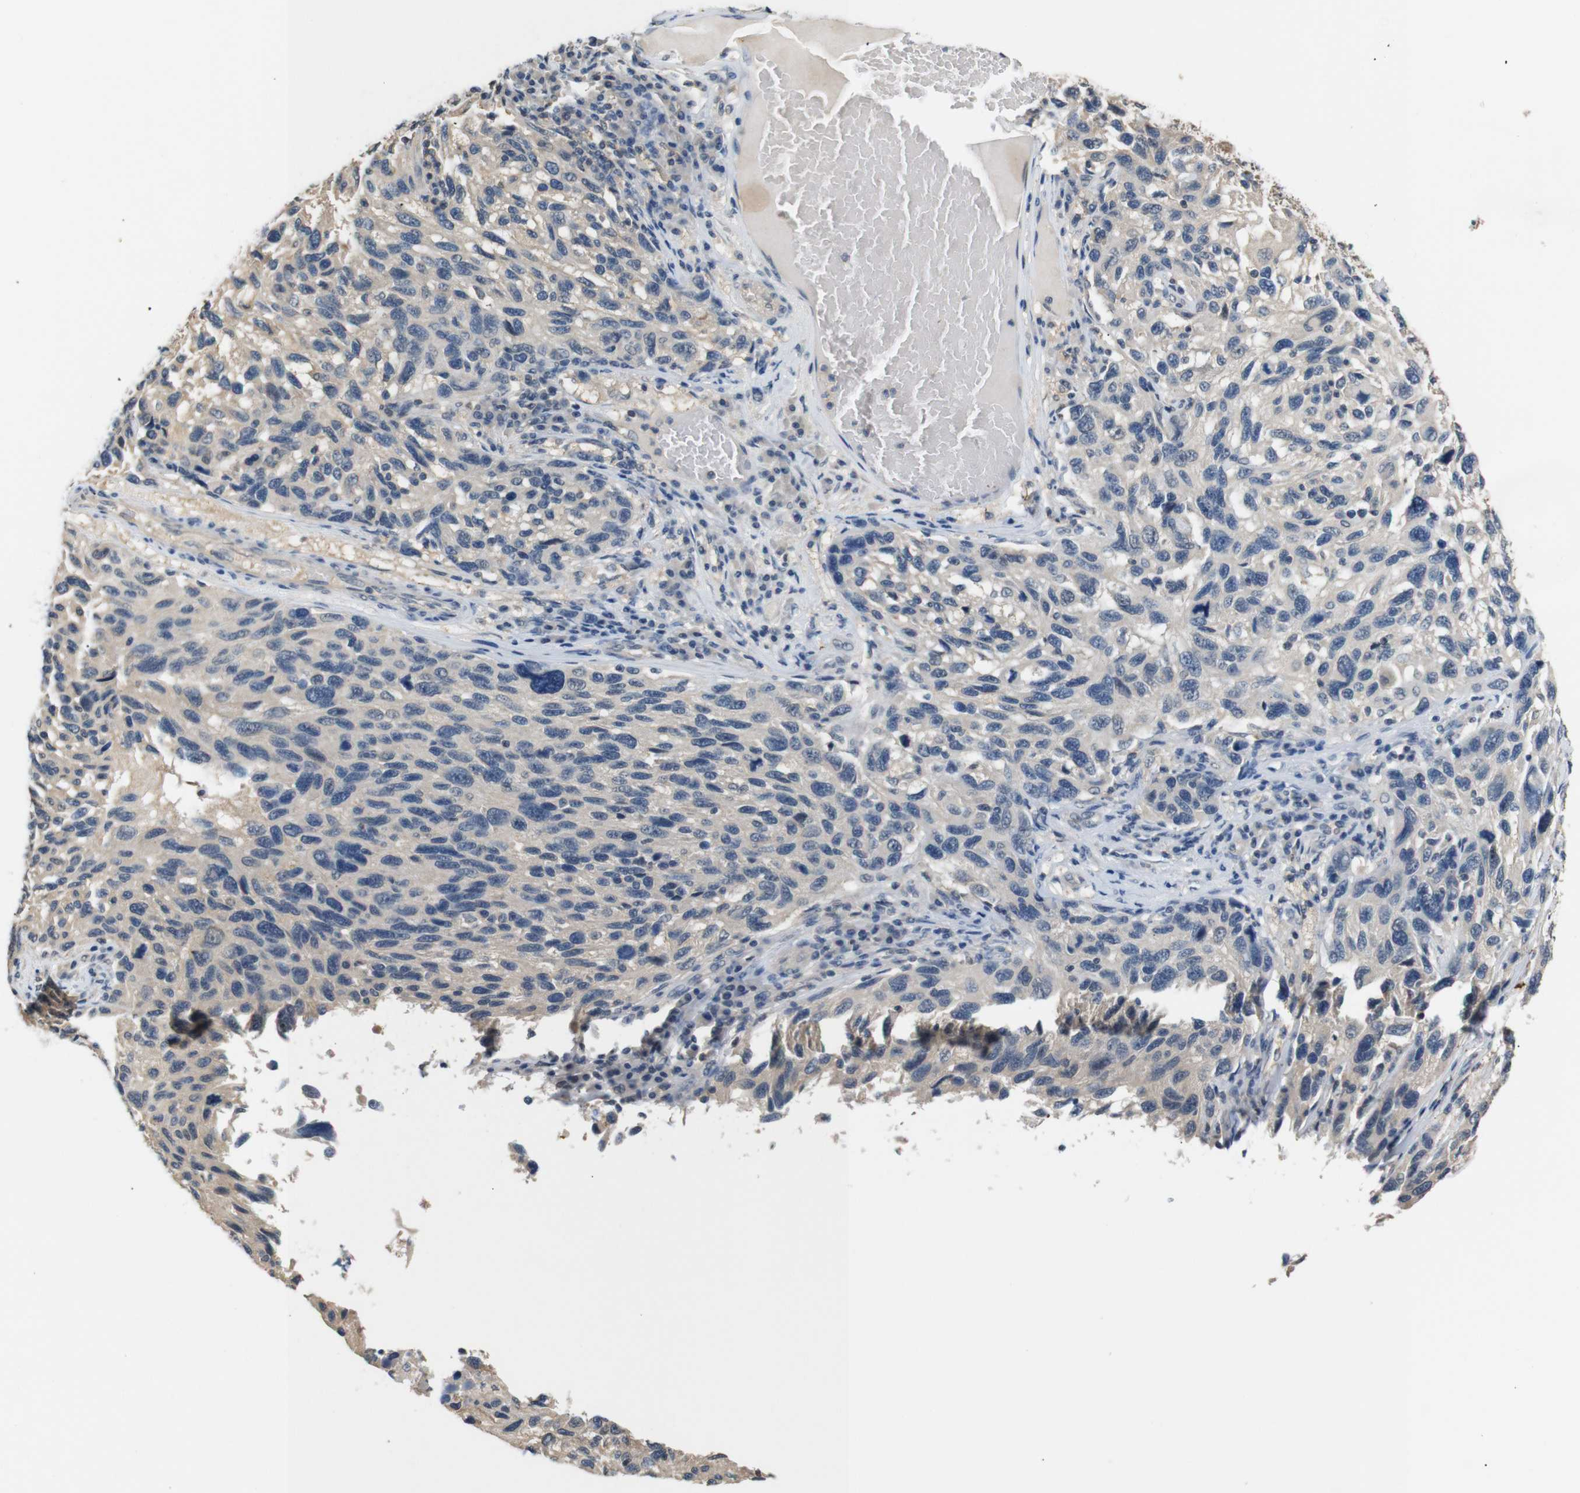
{"staining": {"intensity": "negative", "quantity": "none", "location": "none"}, "tissue": "melanoma", "cell_type": "Tumor cells", "image_type": "cancer", "snomed": [{"axis": "morphology", "description": "Malignant melanoma, NOS"}, {"axis": "topography", "description": "Skin"}], "caption": "Human melanoma stained for a protein using immunohistochemistry displays no expression in tumor cells.", "gene": "SFN", "patient": {"sex": "male", "age": 53}}